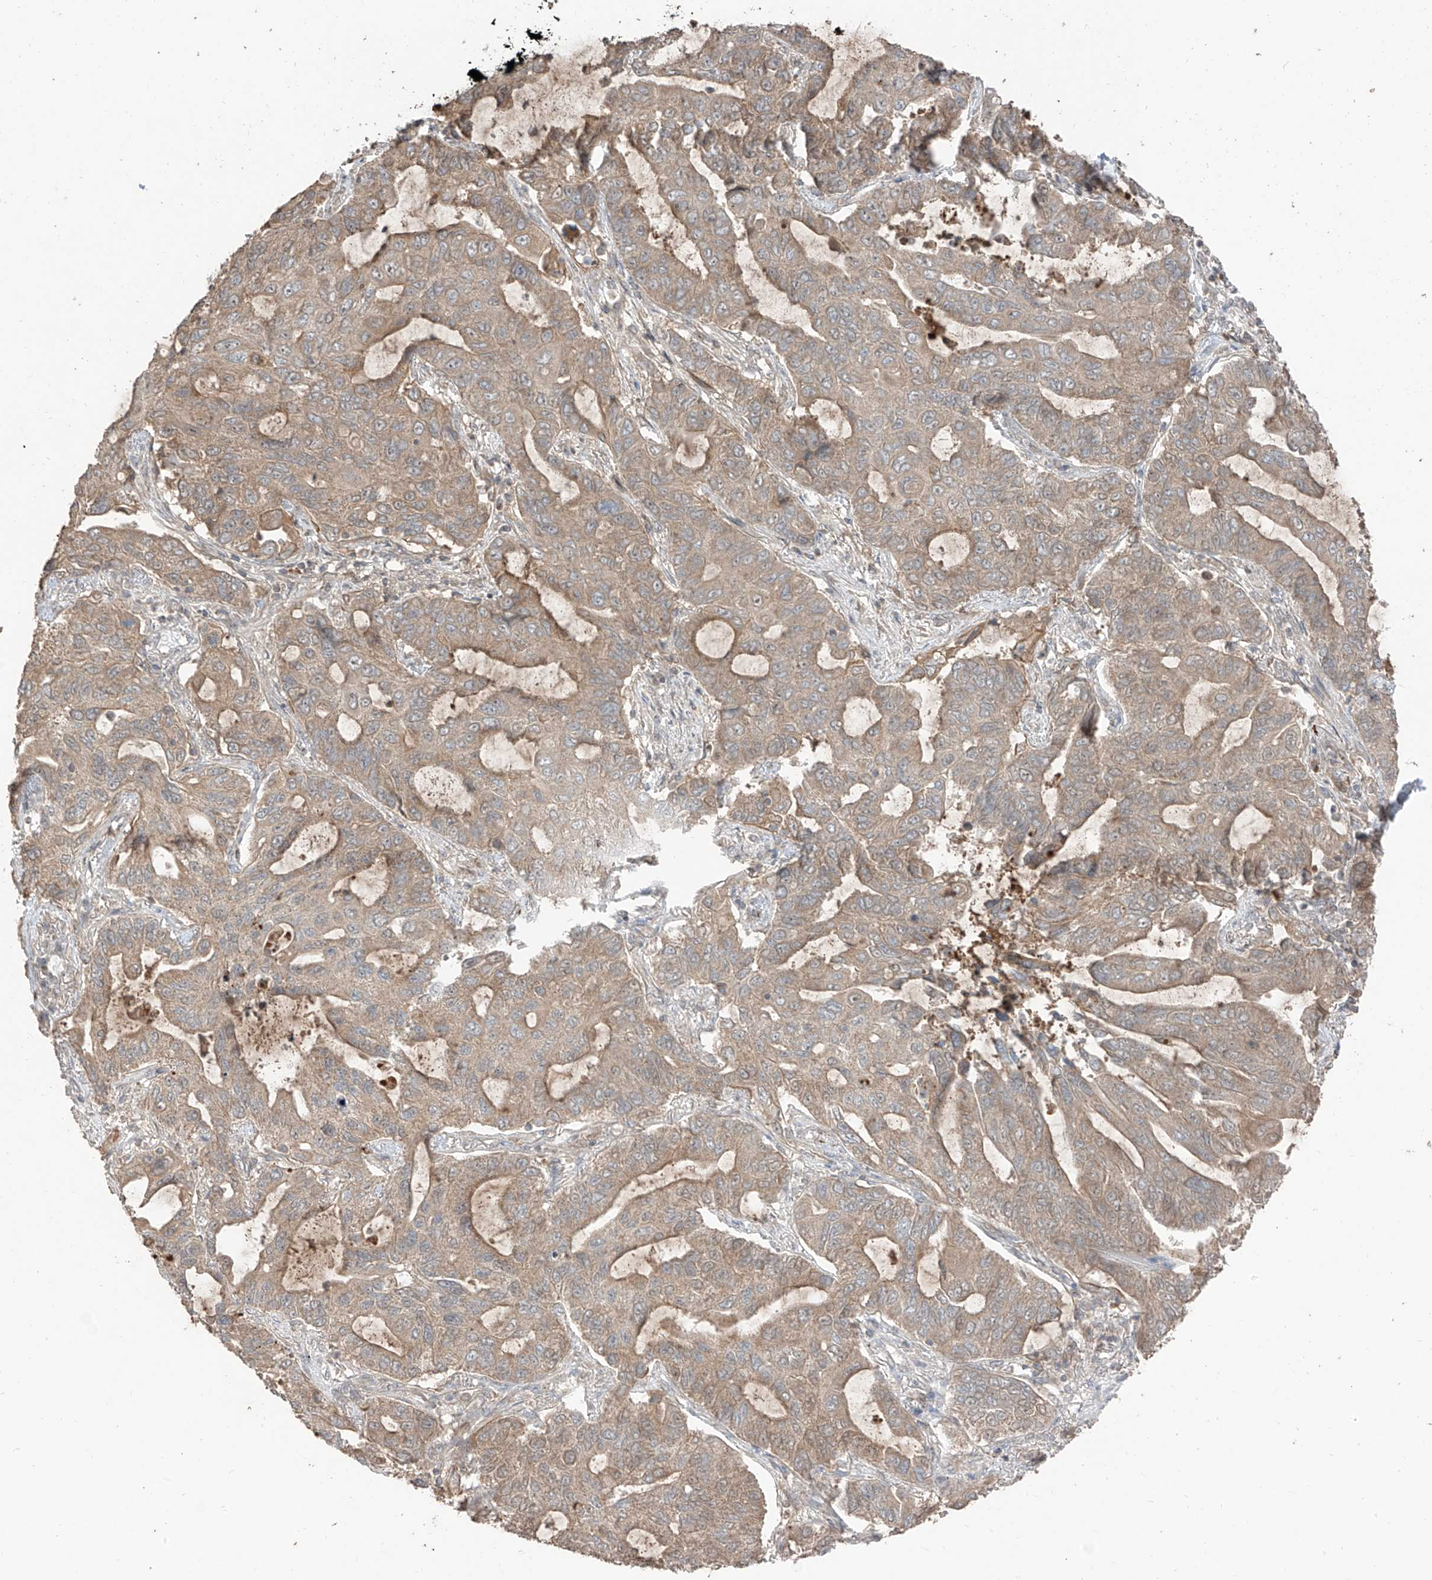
{"staining": {"intensity": "weak", "quantity": "25%-75%", "location": "cytoplasmic/membranous"}, "tissue": "lung cancer", "cell_type": "Tumor cells", "image_type": "cancer", "snomed": [{"axis": "morphology", "description": "Adenocarcinoma, NOS"}, {"axis": "topography", "description": "Lung"}], "caption": "This is an image of IHC staining of adenocarcinoma (lung), which shows weak staining in the cytoplasmic/membranous of tumor cells.", "gene": "COLGALT2", "patient": {"sex": "male", "age": 64}}